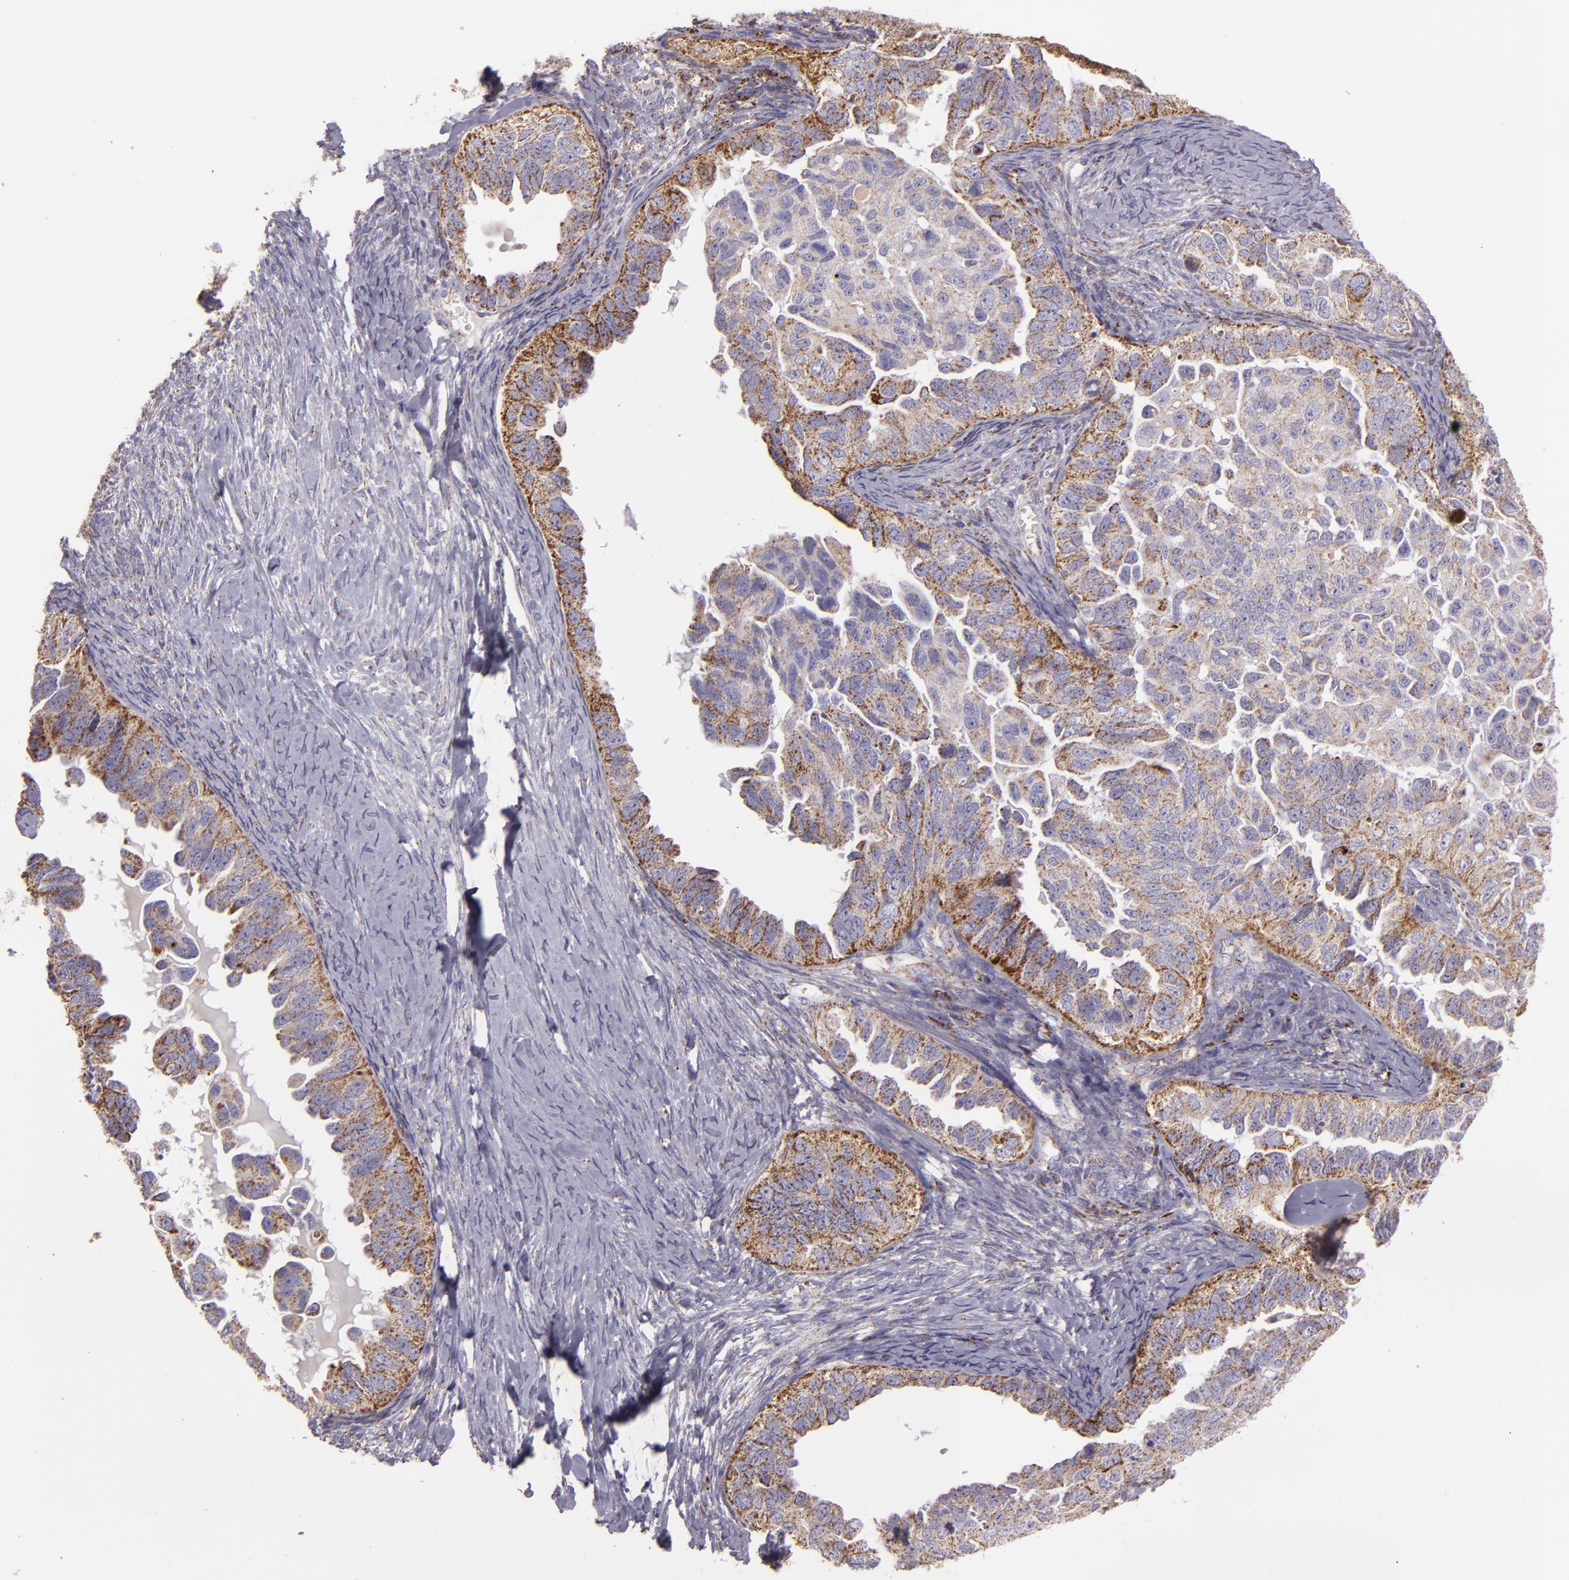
{"staining": {"intensity": "moderate", "quantity": ">75%", "location": "cytoplasmic/membranous"}, "tissue": "ovarian cancer", "cell_type": "Tumor cells", "image_type": "cancer", "snomed": [{"axis": "morphology", "description": "Cystadenocarcinoma, serous, NOS"}, {"axis": "topography", "description": "Ovary"}], "caption": "Moderate cytoplasmic/membranous positivity for a protein is appreciated in about >75% of tumor cells of ovarian cancer (serous cystadenocarcinoma) using immunohistochemistry.", "gene": "HSPD1", "patient": {"sex": "female", "age": 82}}